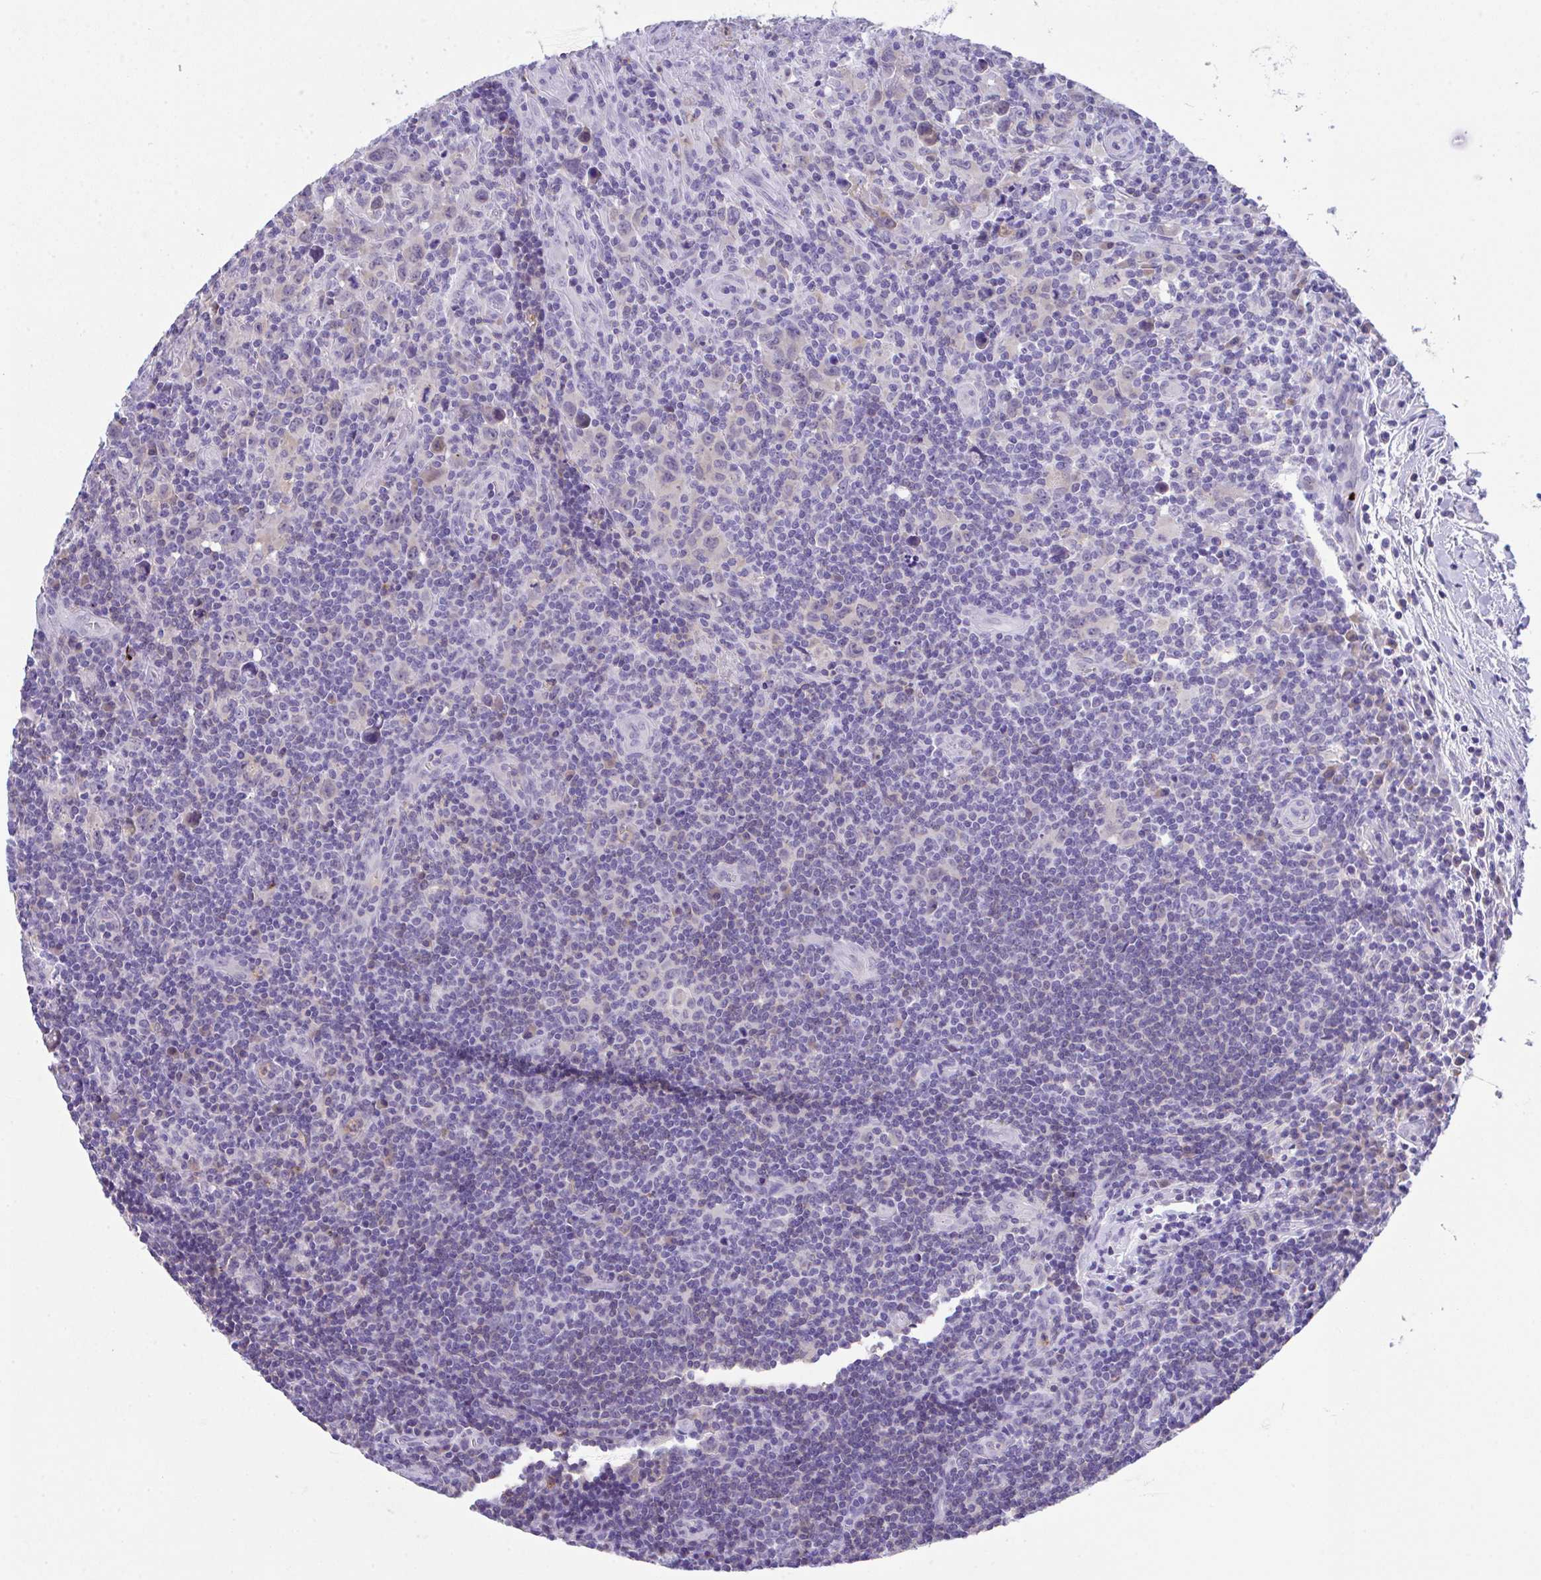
{"staining": {"intensity": "weak", "quantity": "<25%", "location": "nuclear"}, "tissue": "lymphoma", "cell_type": "Tumor cells", "image_type": "cancer", "snomed": [{"axis": "morphology", "description": "Hodgkin's disease, NOS"}, {"axis": "topography", "description": "Lymph node"}], "caption": "A histopathology image of human Hodgkin's disease is negative for staining in tumor cells. (Brightfield microscopy of DAB (3,3'-diaminobenzidine) IHC at high magnification).", "gene": "HOXB4", "patient": {"sex": "female", "age": 18}}